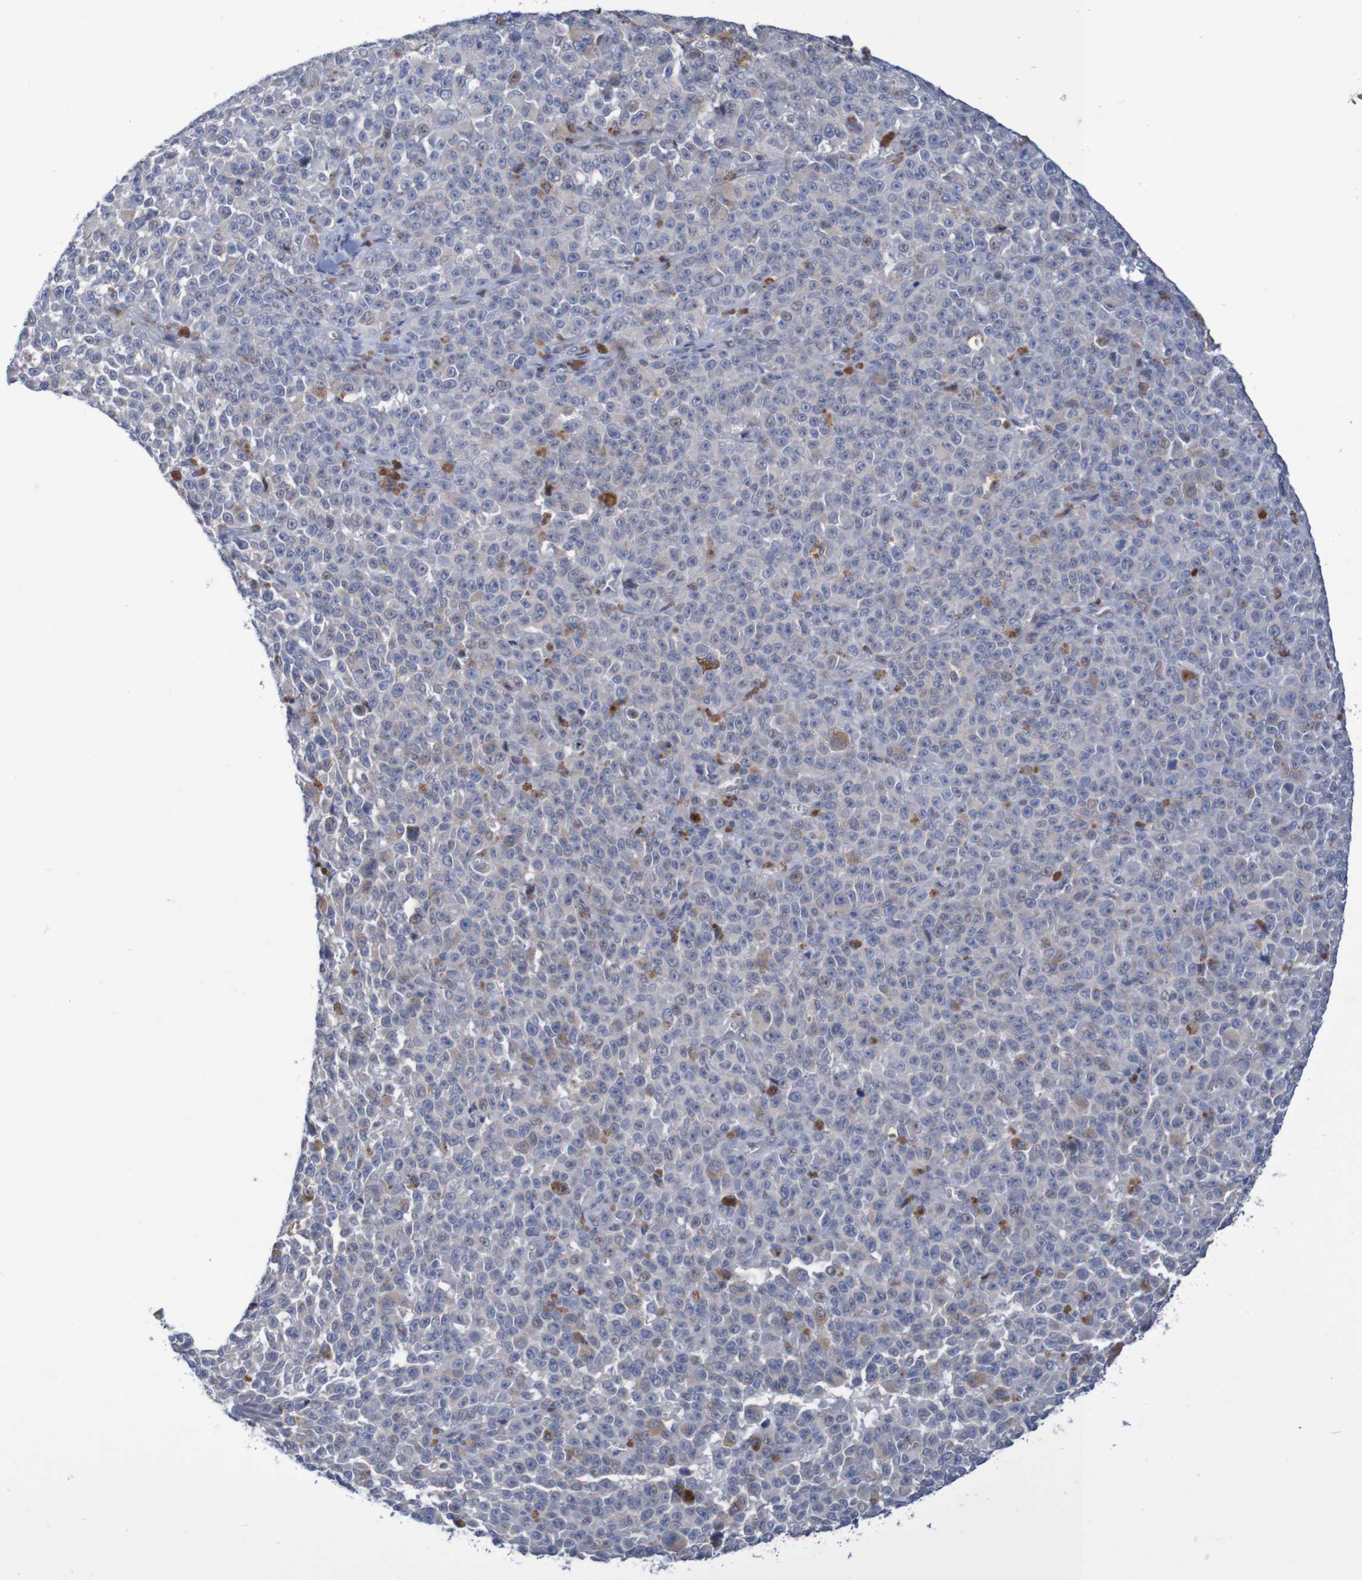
{"staining": {"intensity": "negative", "quantity": "none", "location": "none"}, "tissue": "melanoma", "cell_type": "Tumor cells", "image_type": "cancer", "snomed": [{"axis": "morphology", "description": "Malignant melanoma, NOS"}, {"axis": "topography", "description": "Skin"}], "caption": "IHC image of neoplastic tissue: human melanoma stained with DAB (3,3'-diaminobenzidine) reveals no significant protein staining in tumor cells.", "gene": "FBP2", "patient": {"sex": "female", "age": 82}}